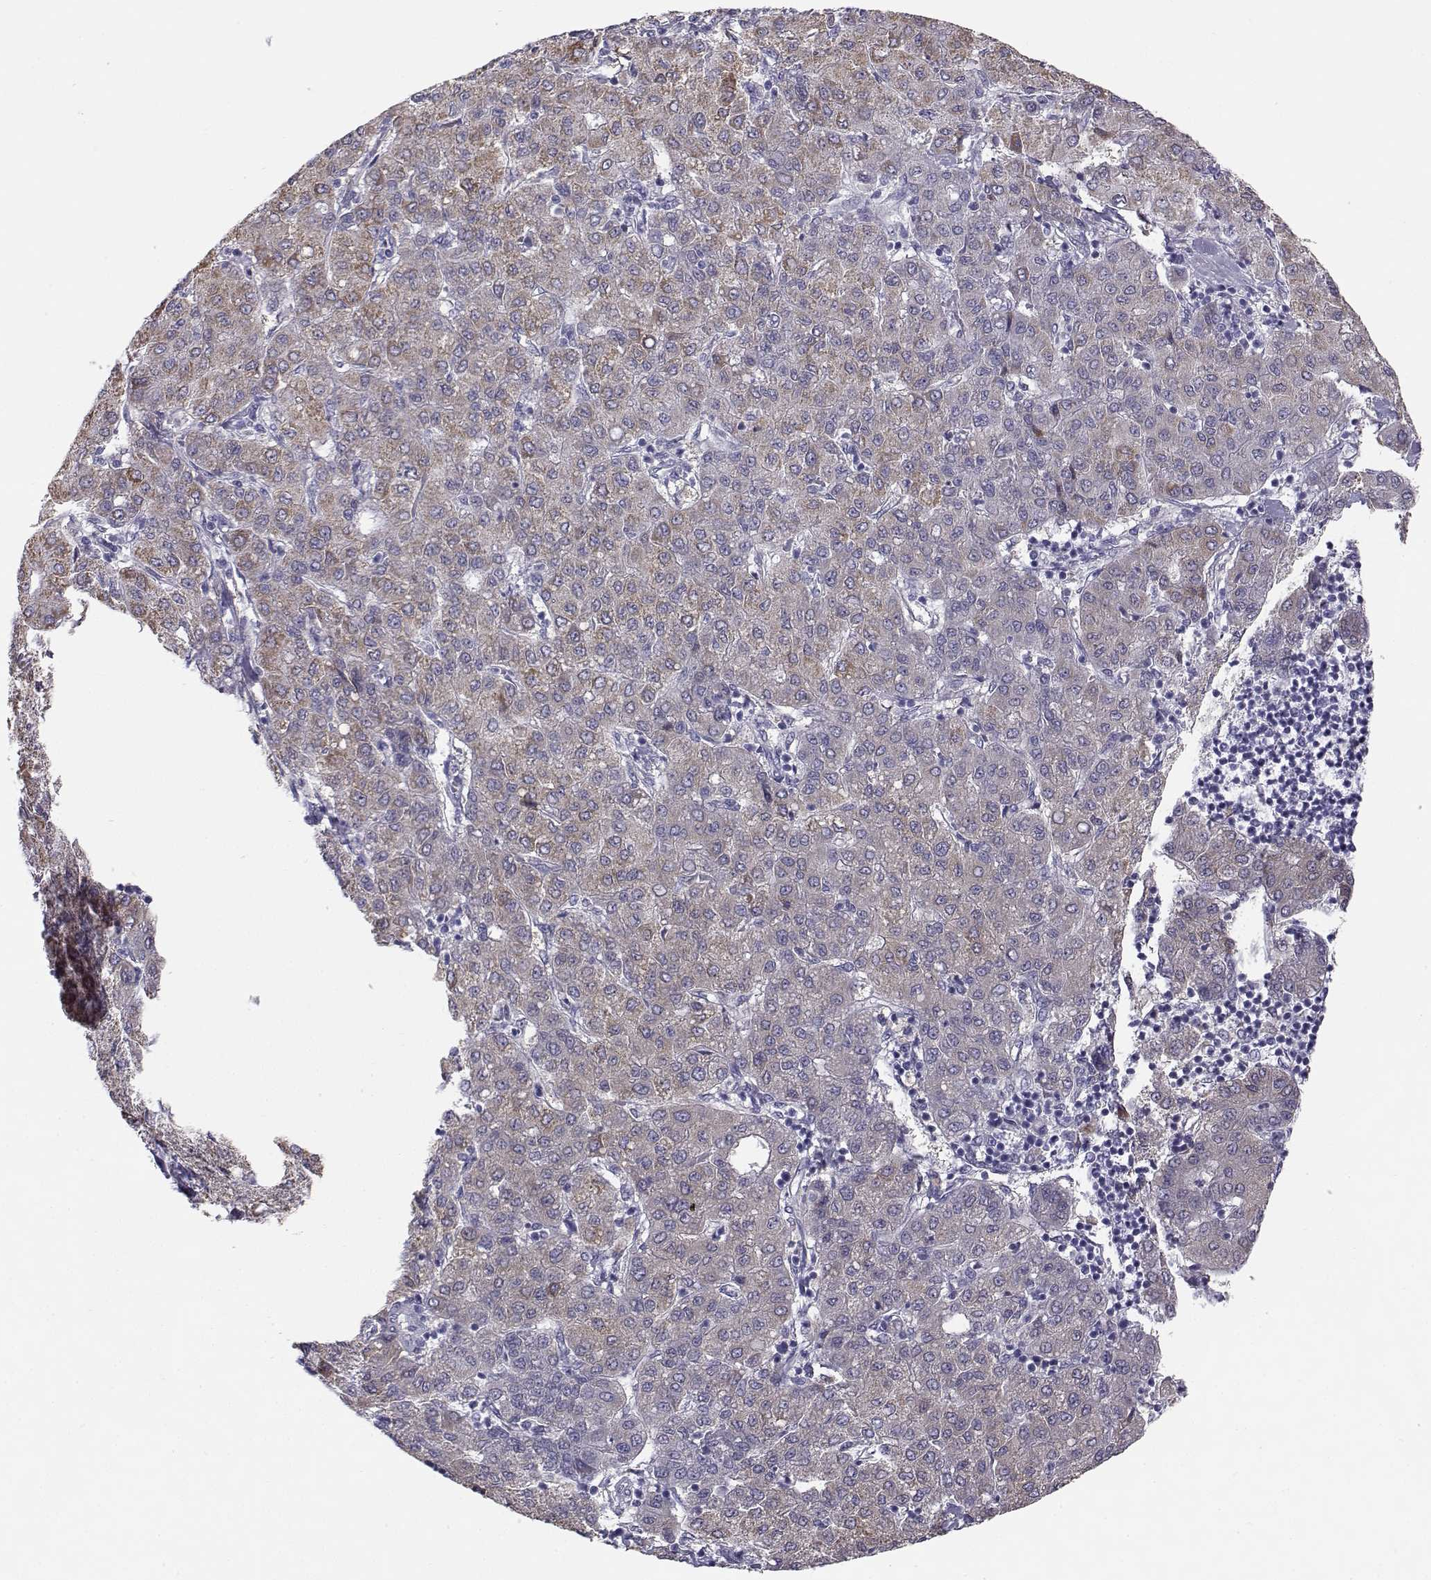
{"staining": {"intensity": "moderate", "quantity": "<25%", "location": "cytoplasmic/membranous"}, "tissue": "liver cancer", "cell_type": "Tumor cells", "image_type": "cancer", "snomed": [{"axis": "morphology", "description": "Carcinoma, Hepatocellular, NOS"}, {"axis": "topography", "description": "Liver"}], "caption": "Immunohistochemical staining of human liver cancer demonstrates moderate cytoplasmic/membranous protein positivity in approximately <25% of tumor cells.", "gene": "KCNMB4", "patient": {"sex": "male", "age": 65}}